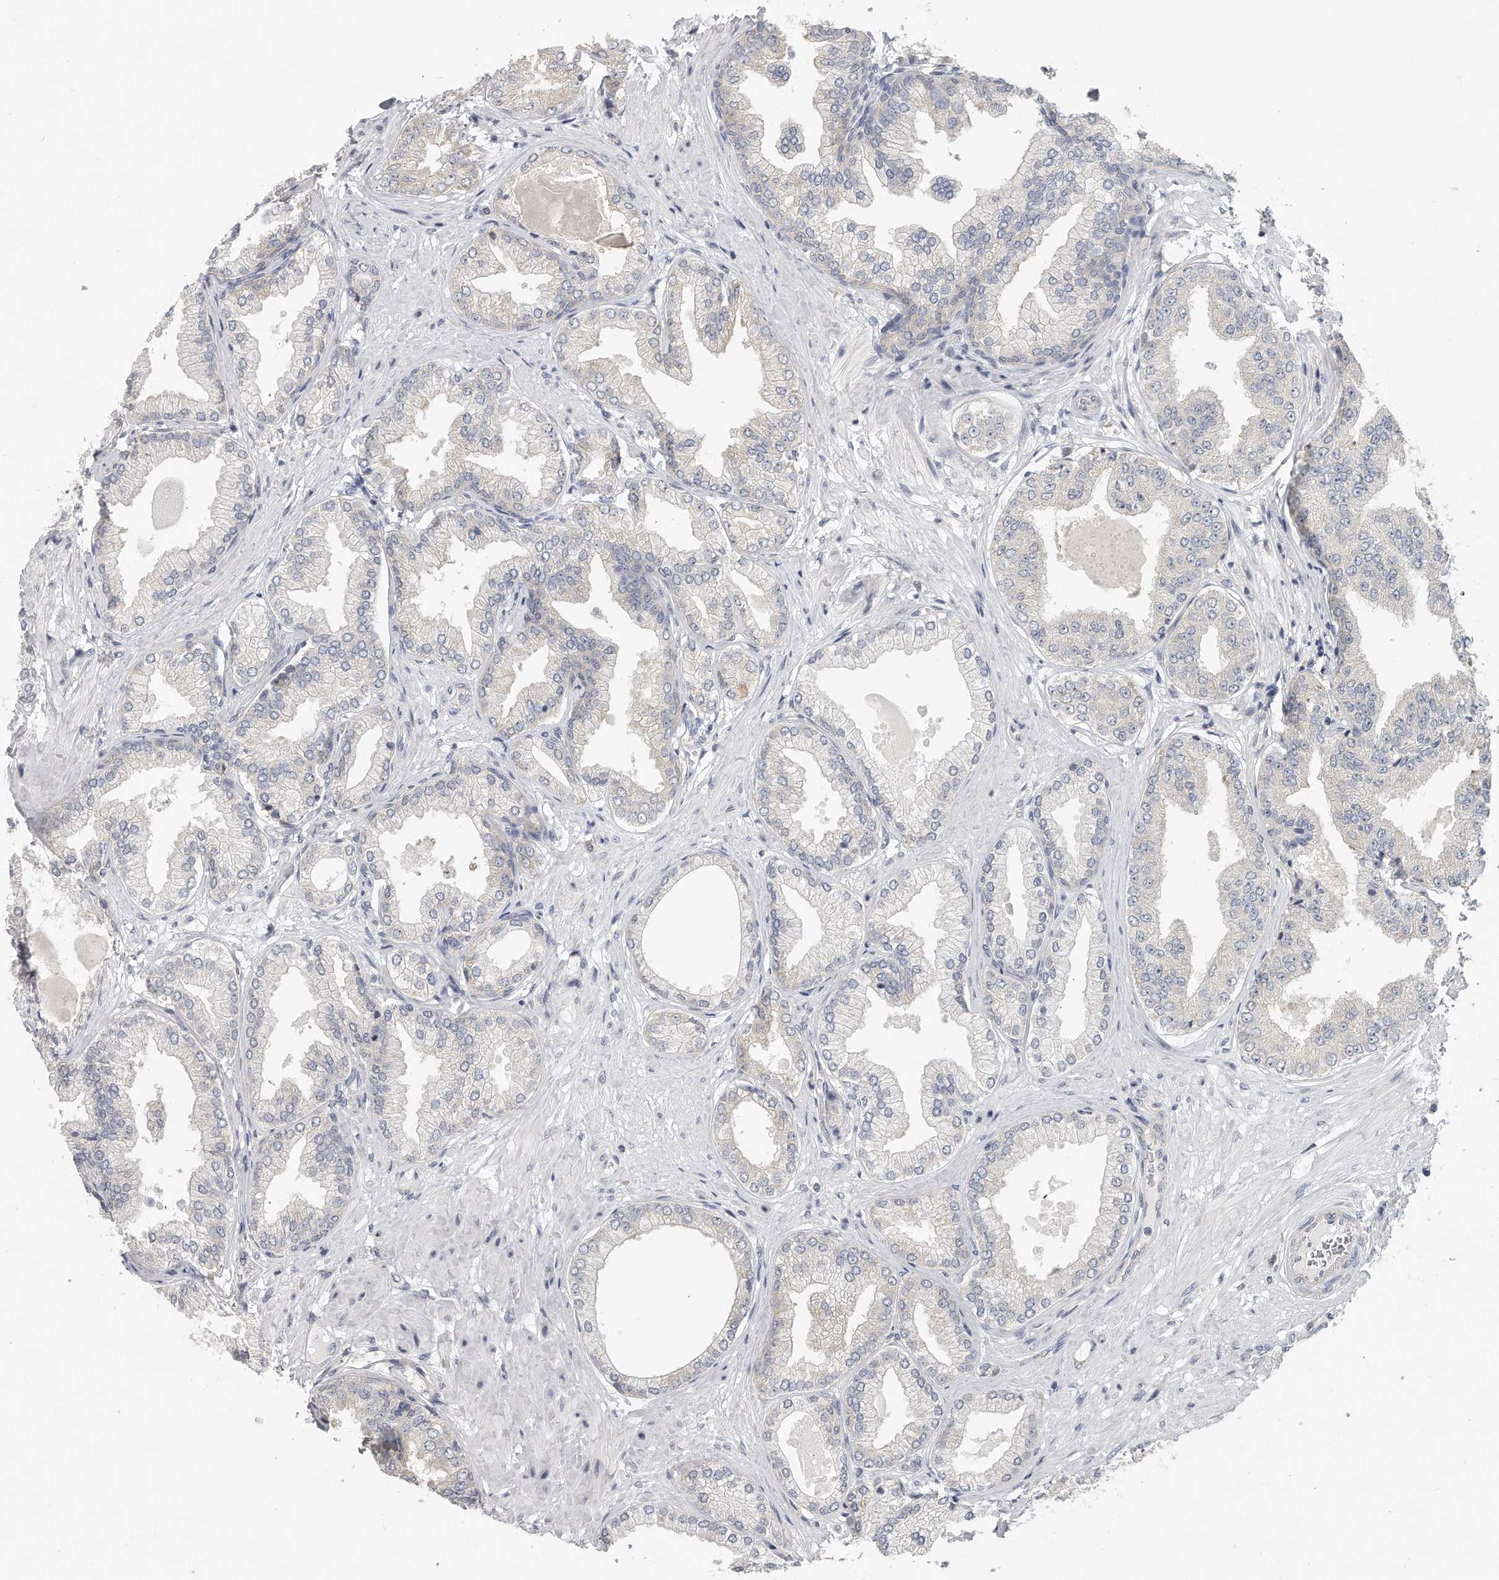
{"staining": {"intensity": "negative", "quantity": "none", "location": "none"}, "tissue": "prostate cancer", "cell_type": "Tumor cells", "image_type": "cancer", "snomed": [{"axis": "morphology", "description": "Adenocarcinoma, Low grade"}, {"axis": "topography", "description": "Prostate"}], "caption": "This is an immunohistochemistry (IHC) histopathology image of prostate cancer (adenocarcinoma (low-grade)). There is no expression in tumor cells.", "gene": "EIF3I", "patient": {"sex": "male", "age": 63}}